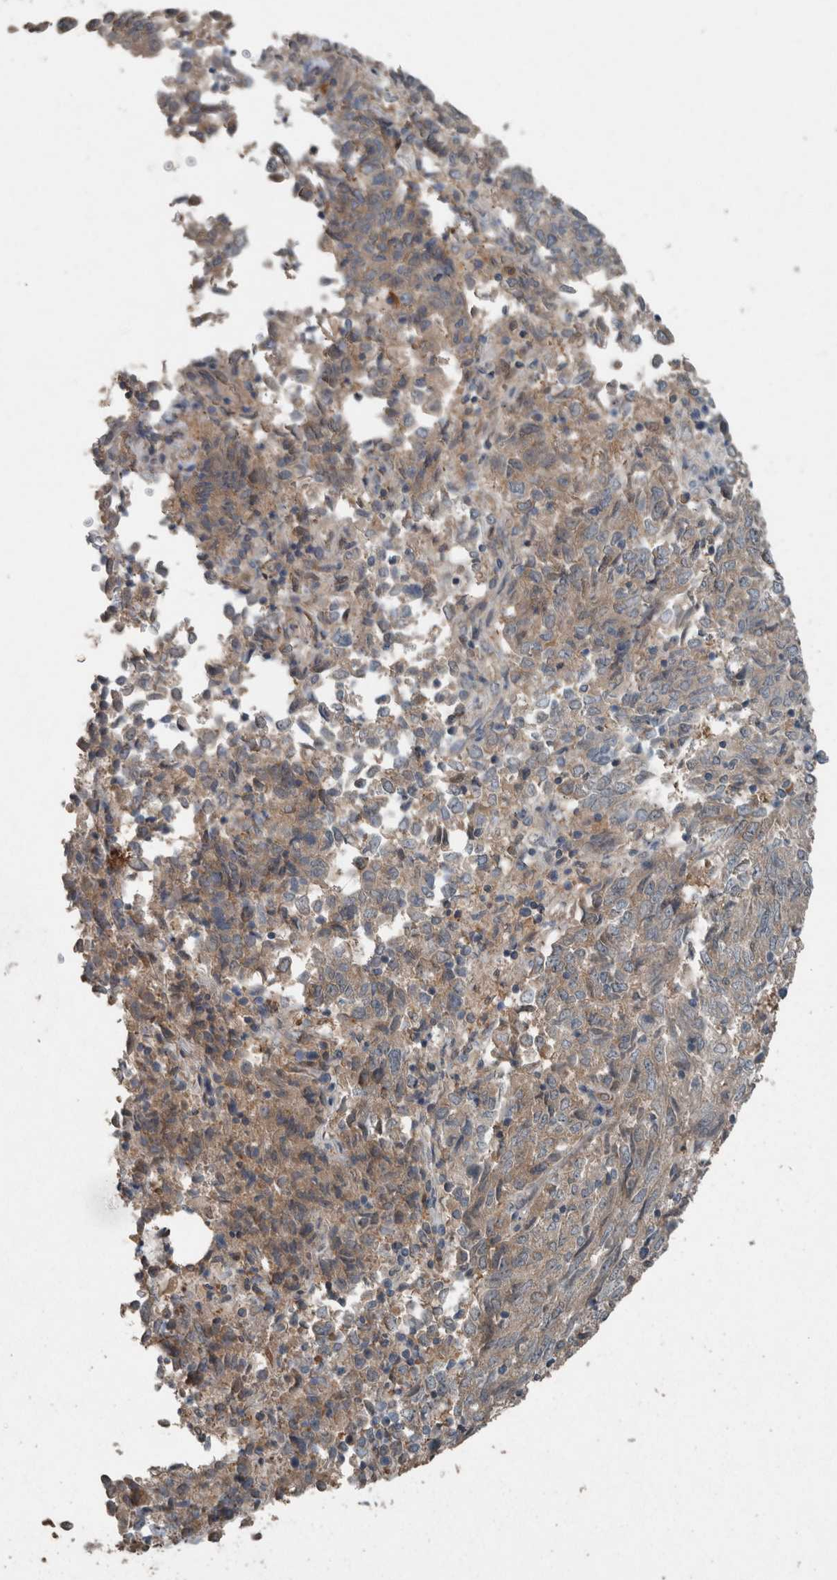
{"staining": {"intensity": "weak", "quantity": ">75%", "location": "cytoplasmic/membranous"}, "tissue": "endometrial cancer", "cell_type": "Tumor cells", "image_type": "cancer", "snomed": [{"axis": "morphology", "description": "Adenocarcinoma, NOS"}, {"axis": "topography", "description": "Endometrium"}], "caption": "An immunohistochemistry (IHC) photomicrograph of tumor tissue is shown. Protein staining in brown labels weak cytoplasmic/membranous positivity in endometrial adenocarcinoma within tumor cells.", "gene": "KNTC1", "patient": {"sex": "female", "age": 80}}